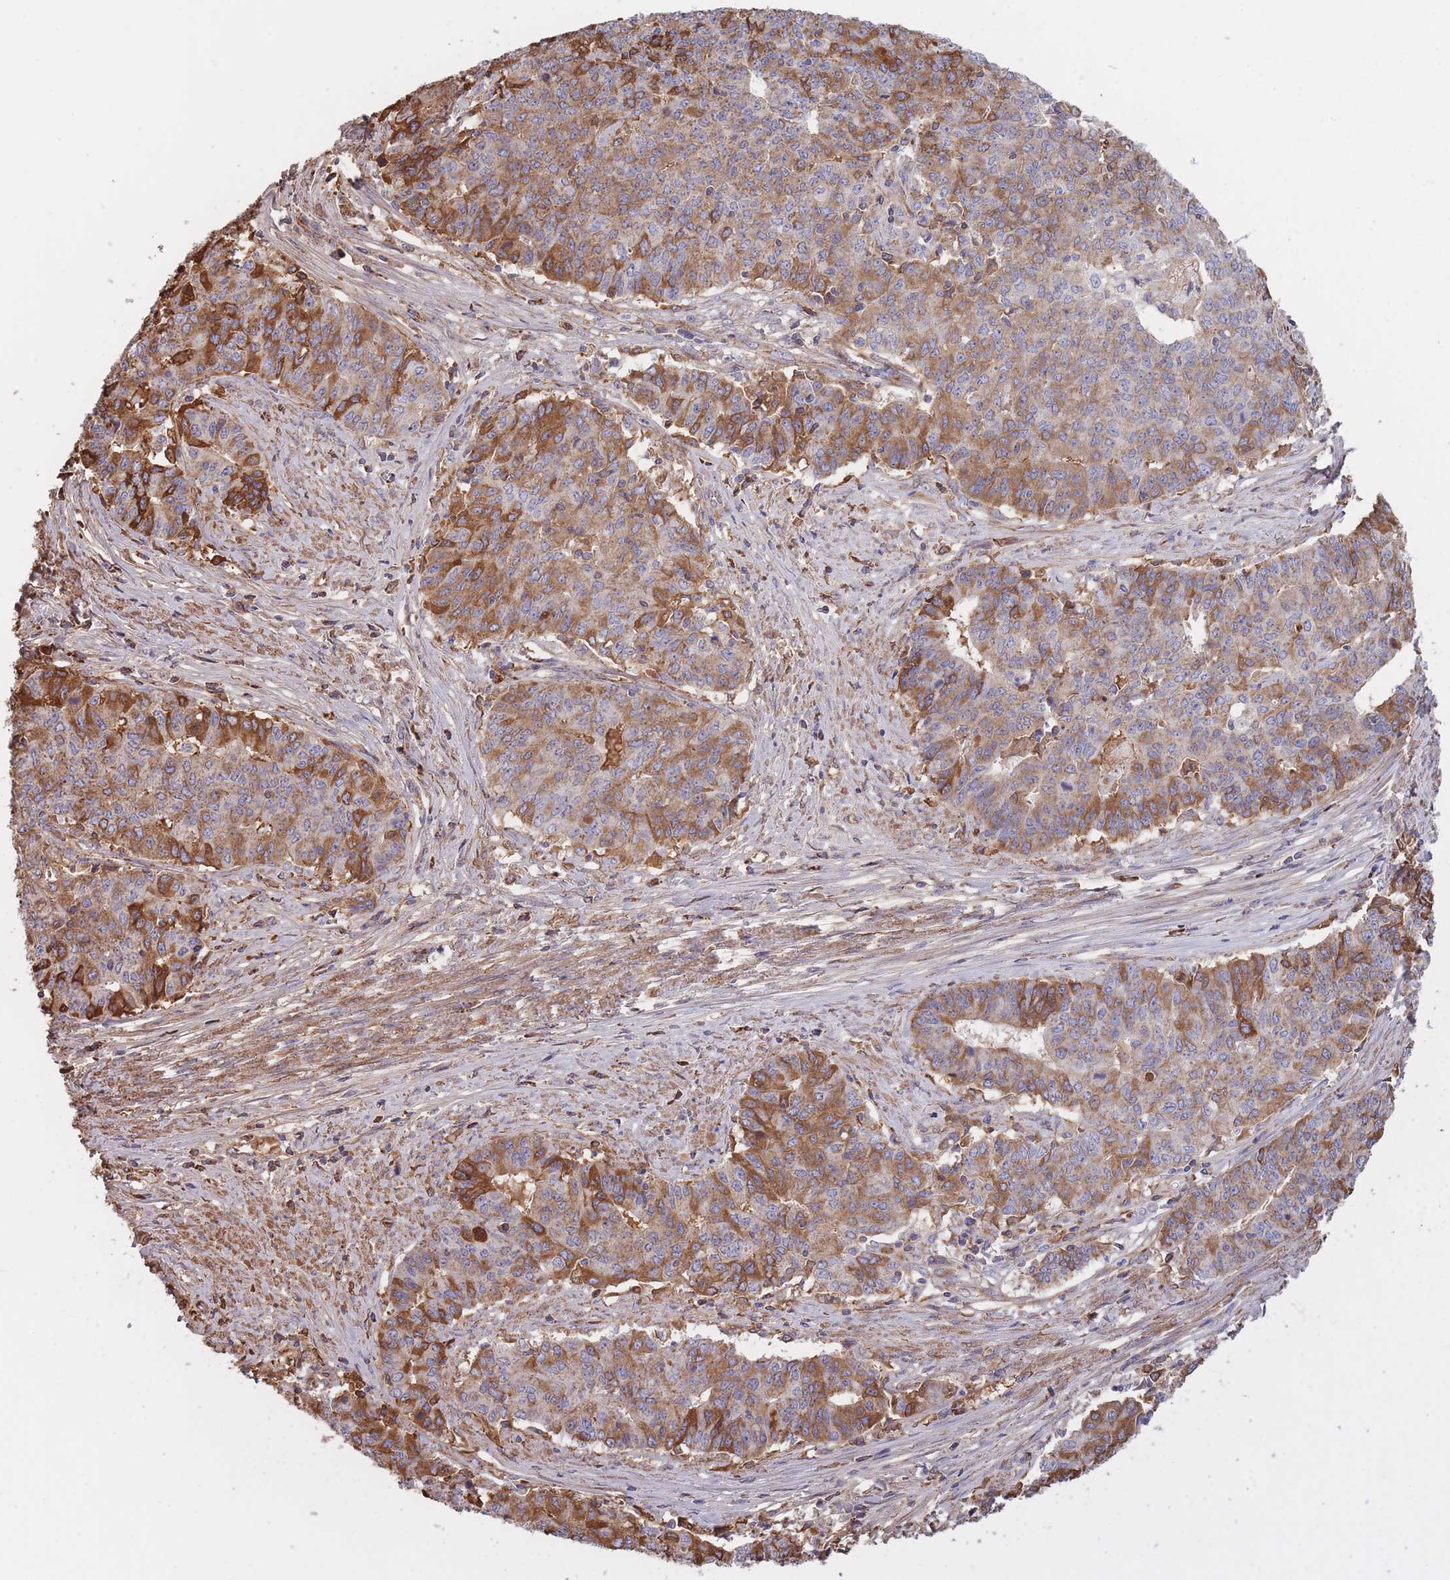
{"staining": {"intensity": "moderate", "quantity": "25%-75%", "location": "cytoplasmic/membranous"}, "tissue": "endometrial cancer", "cell_type": "Tumor cells", "image_type": "cancer", "snomed": [{"axis": "morphology", "description": "Adenocarcinoma, NOS"}, {"axis": "topography", "description": "Endometrium"}], "caption": "Immunohistochemistry staining of endometrial cancer, which exhibits medium levels of moderate cytoplasmic/membranous positivity in about 25%-75% of tumor cells indicating moderate cytoplasmic/membranous protein positivity. The staining was performed using DAB (3,3'-diaminobenzidine) (brown) for protein detection and nuclei were counterstained in hematoxylin (blue).", "gene": "KAT2A", "patient": {"sex": "female", "age": 59}}